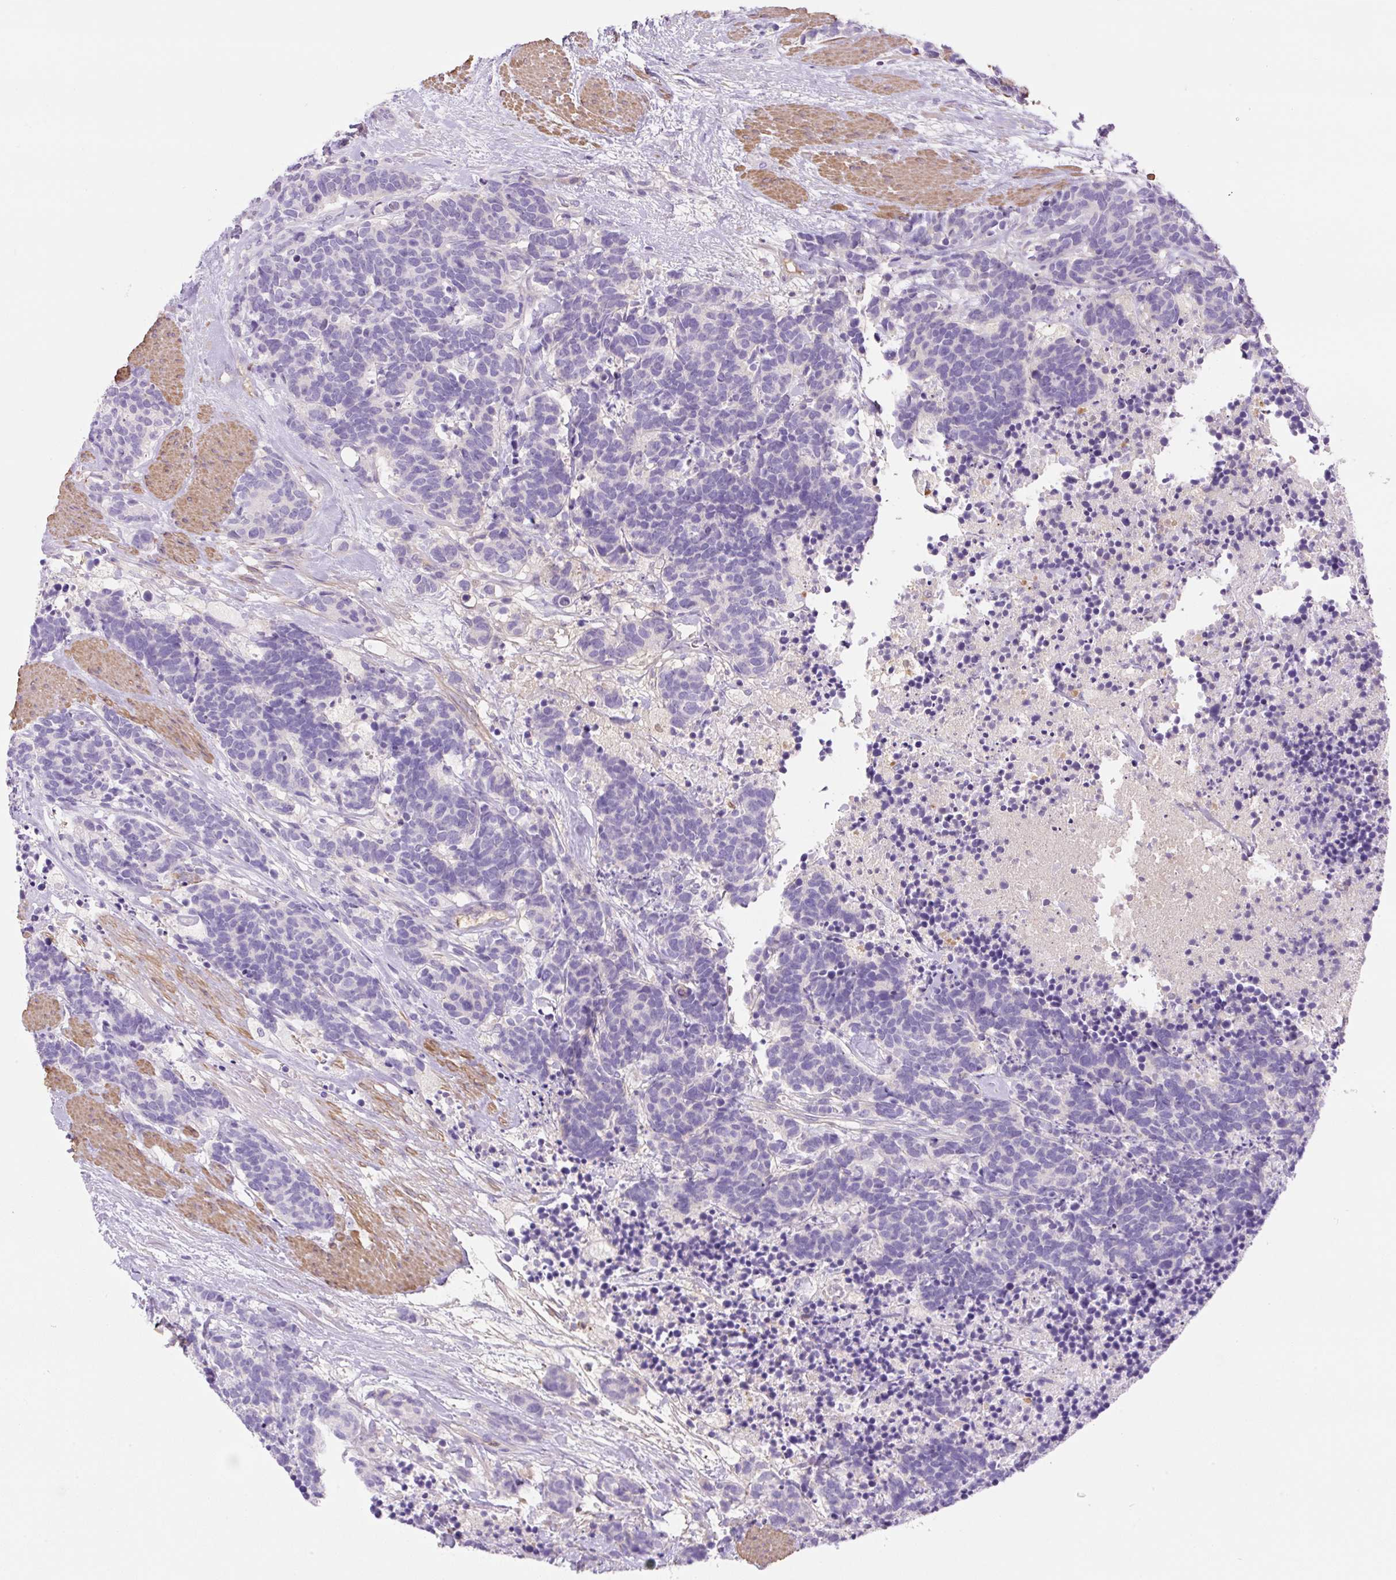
{"staining": {"intensity": "negative", "quantity": "none", "location": "none"}, "tissue": "carcinoid", "cell_type": "Tumor cells", "image_type": "cancer", "snomed": [{"axis": "morphology", "description": "Carcinoma, NOS"}, {"axis": "morphology", "description": "Carcinoid, malignant, NOS"}, {"axis": "topography", "description": "Prostate"}], "caption": "A micrograph of human carcinoma is negative for staining in tumor cells.", "gene": "TDRD15", "patient": {"sex": "male", "age": 57}}